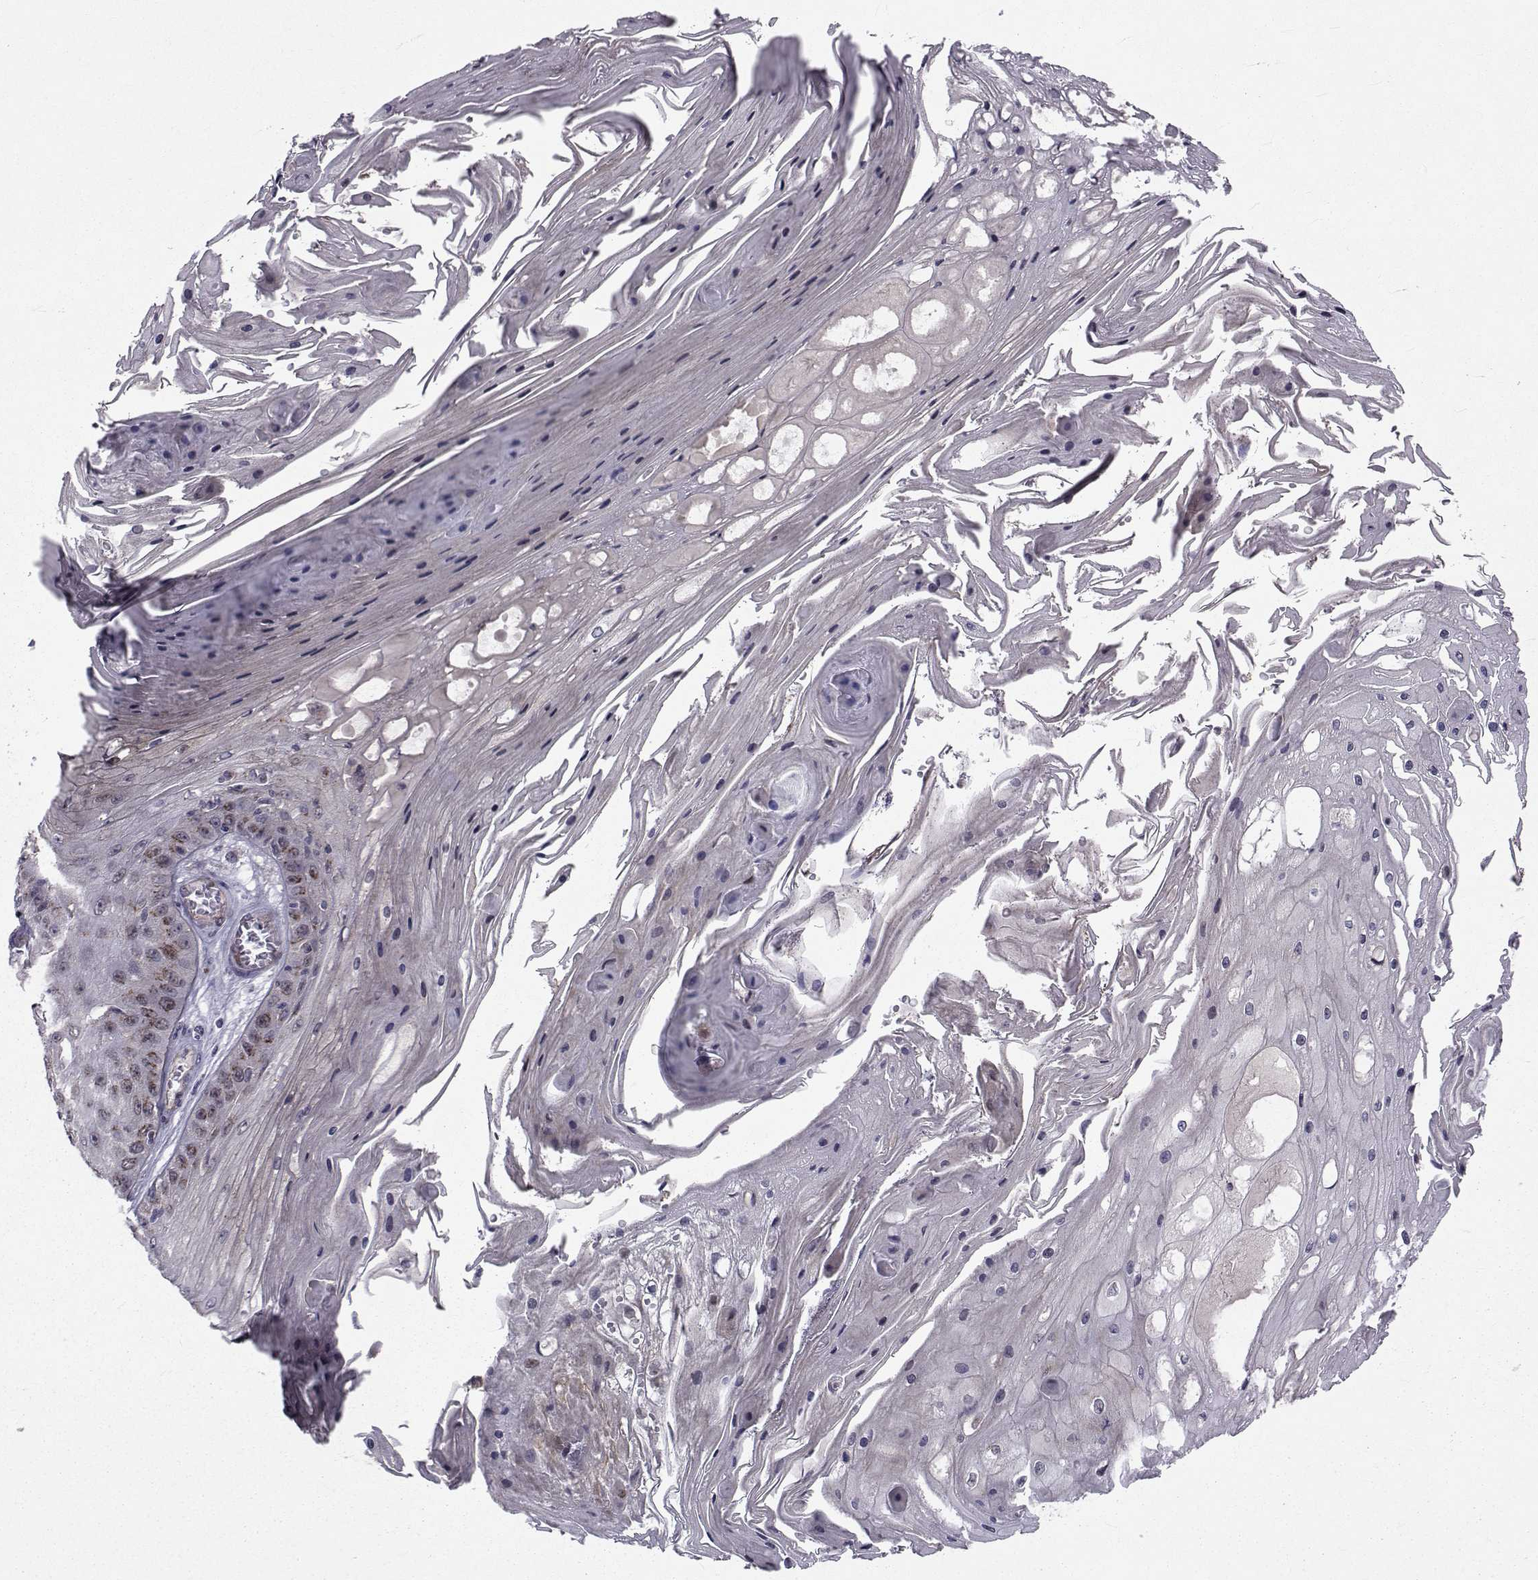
{"staining": {"intensity": "weak", "quantity": "<25%", "location": "nuclear"}, "tissue": "skin cancer", "cell_type": "Tumor cells", "image_type": "cancer", "snomed": [{"axis": "morphology", "description": "Squamous cell carcinoma, NOS"}, {"axis": "topography", "description": "Skin"}], "caption": "Protein analysis of skin squamous cell carcinoma reveals no significant positivity in tumor cells.", "gene": "ATP6V1C2", "patient": {"sex": "male", "age": 70}}